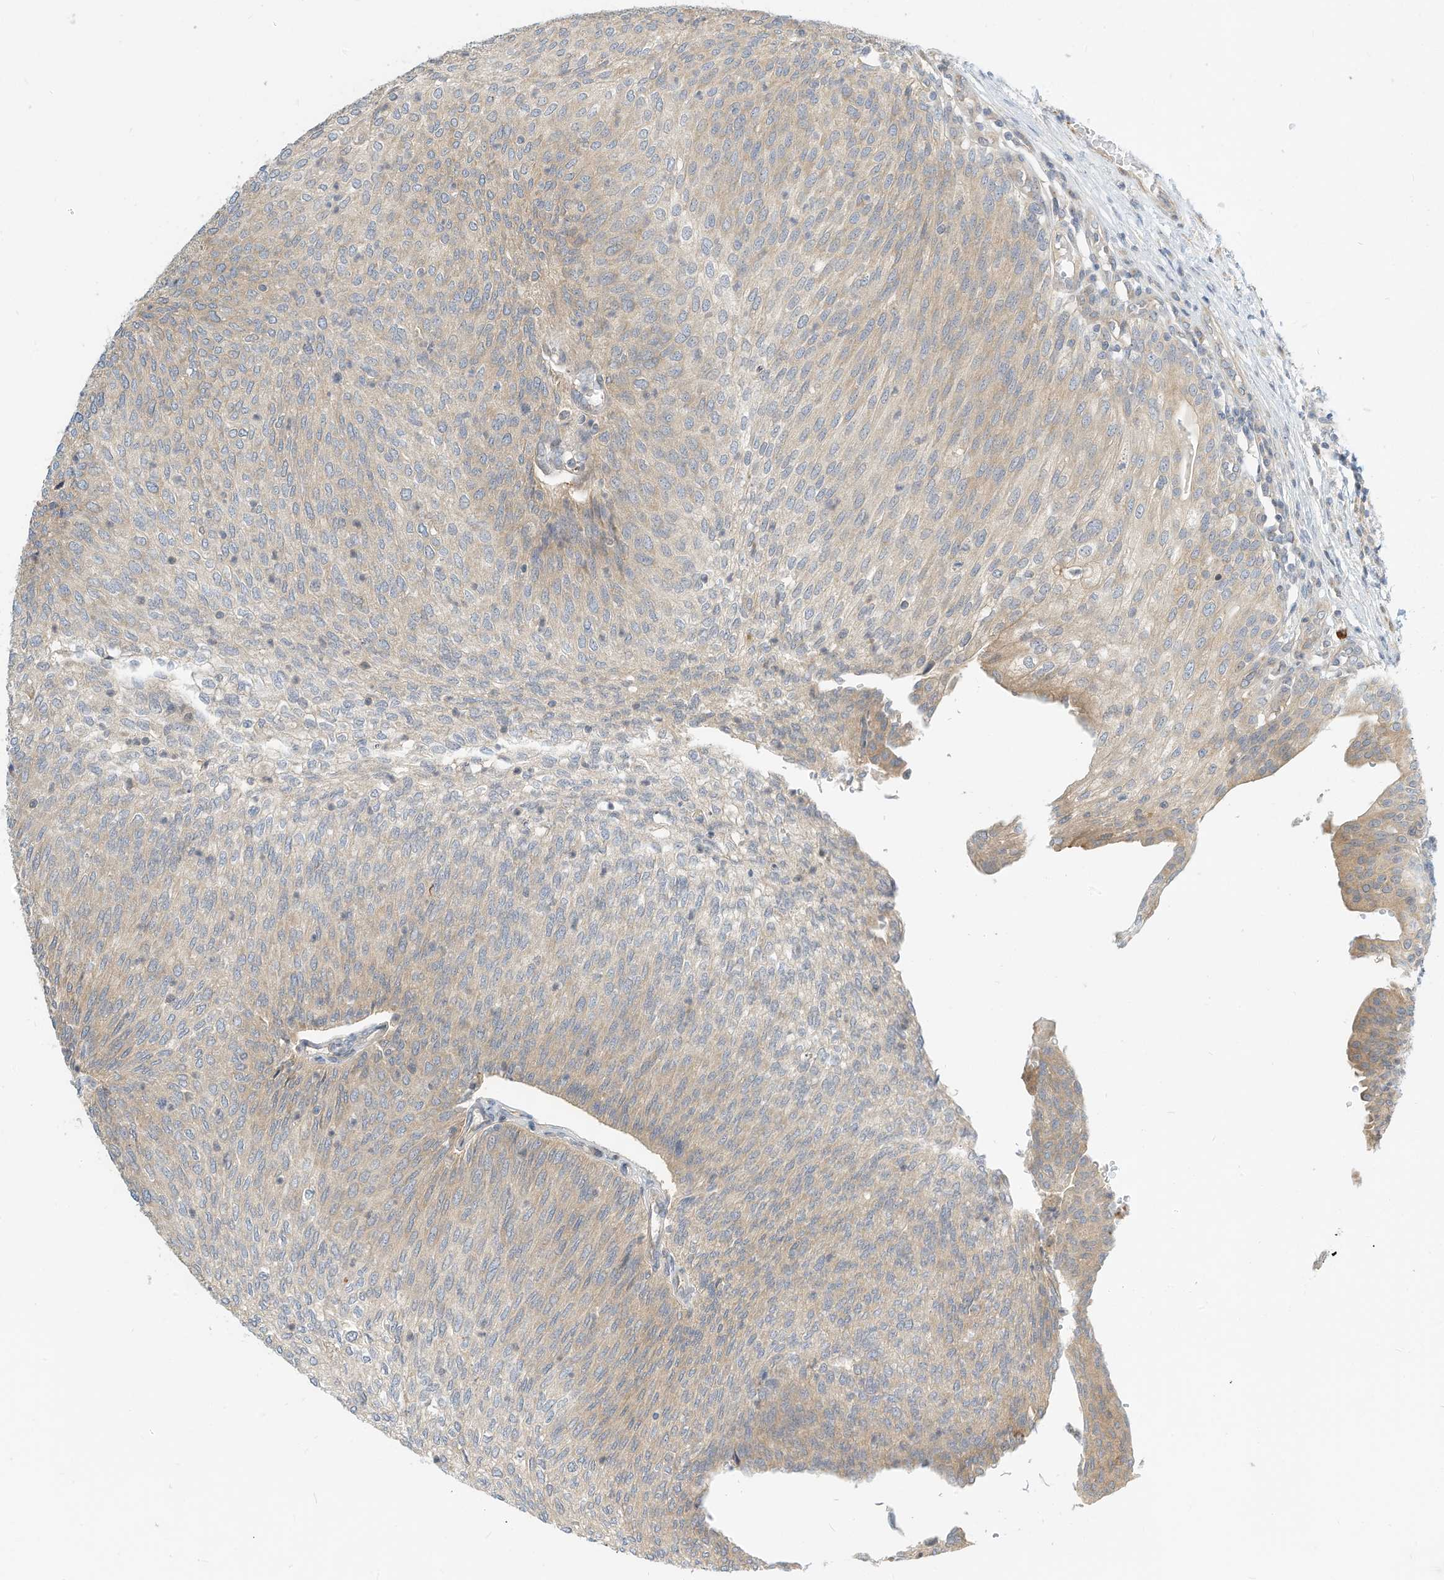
{"staining": {"intensity": "weak", "quantity": "<25%", "location": "cytoplasmic/membranous"}, "tissue": "urothelial cancer", "cell_type": "Tumor cells", "image_type": "cancer", "snomed": [{"axis": "morphology", "description": "Urothelial carcinoma, Low grade"}, {"axis": "topography", "description": "Urinary bladder"}], "caption": "Urothelial cancer was stained to show a protein in brown. There is no significant staining in tumor cells.", "gene": "OFD1", "patient": {"sex": "female", "age": 79}}